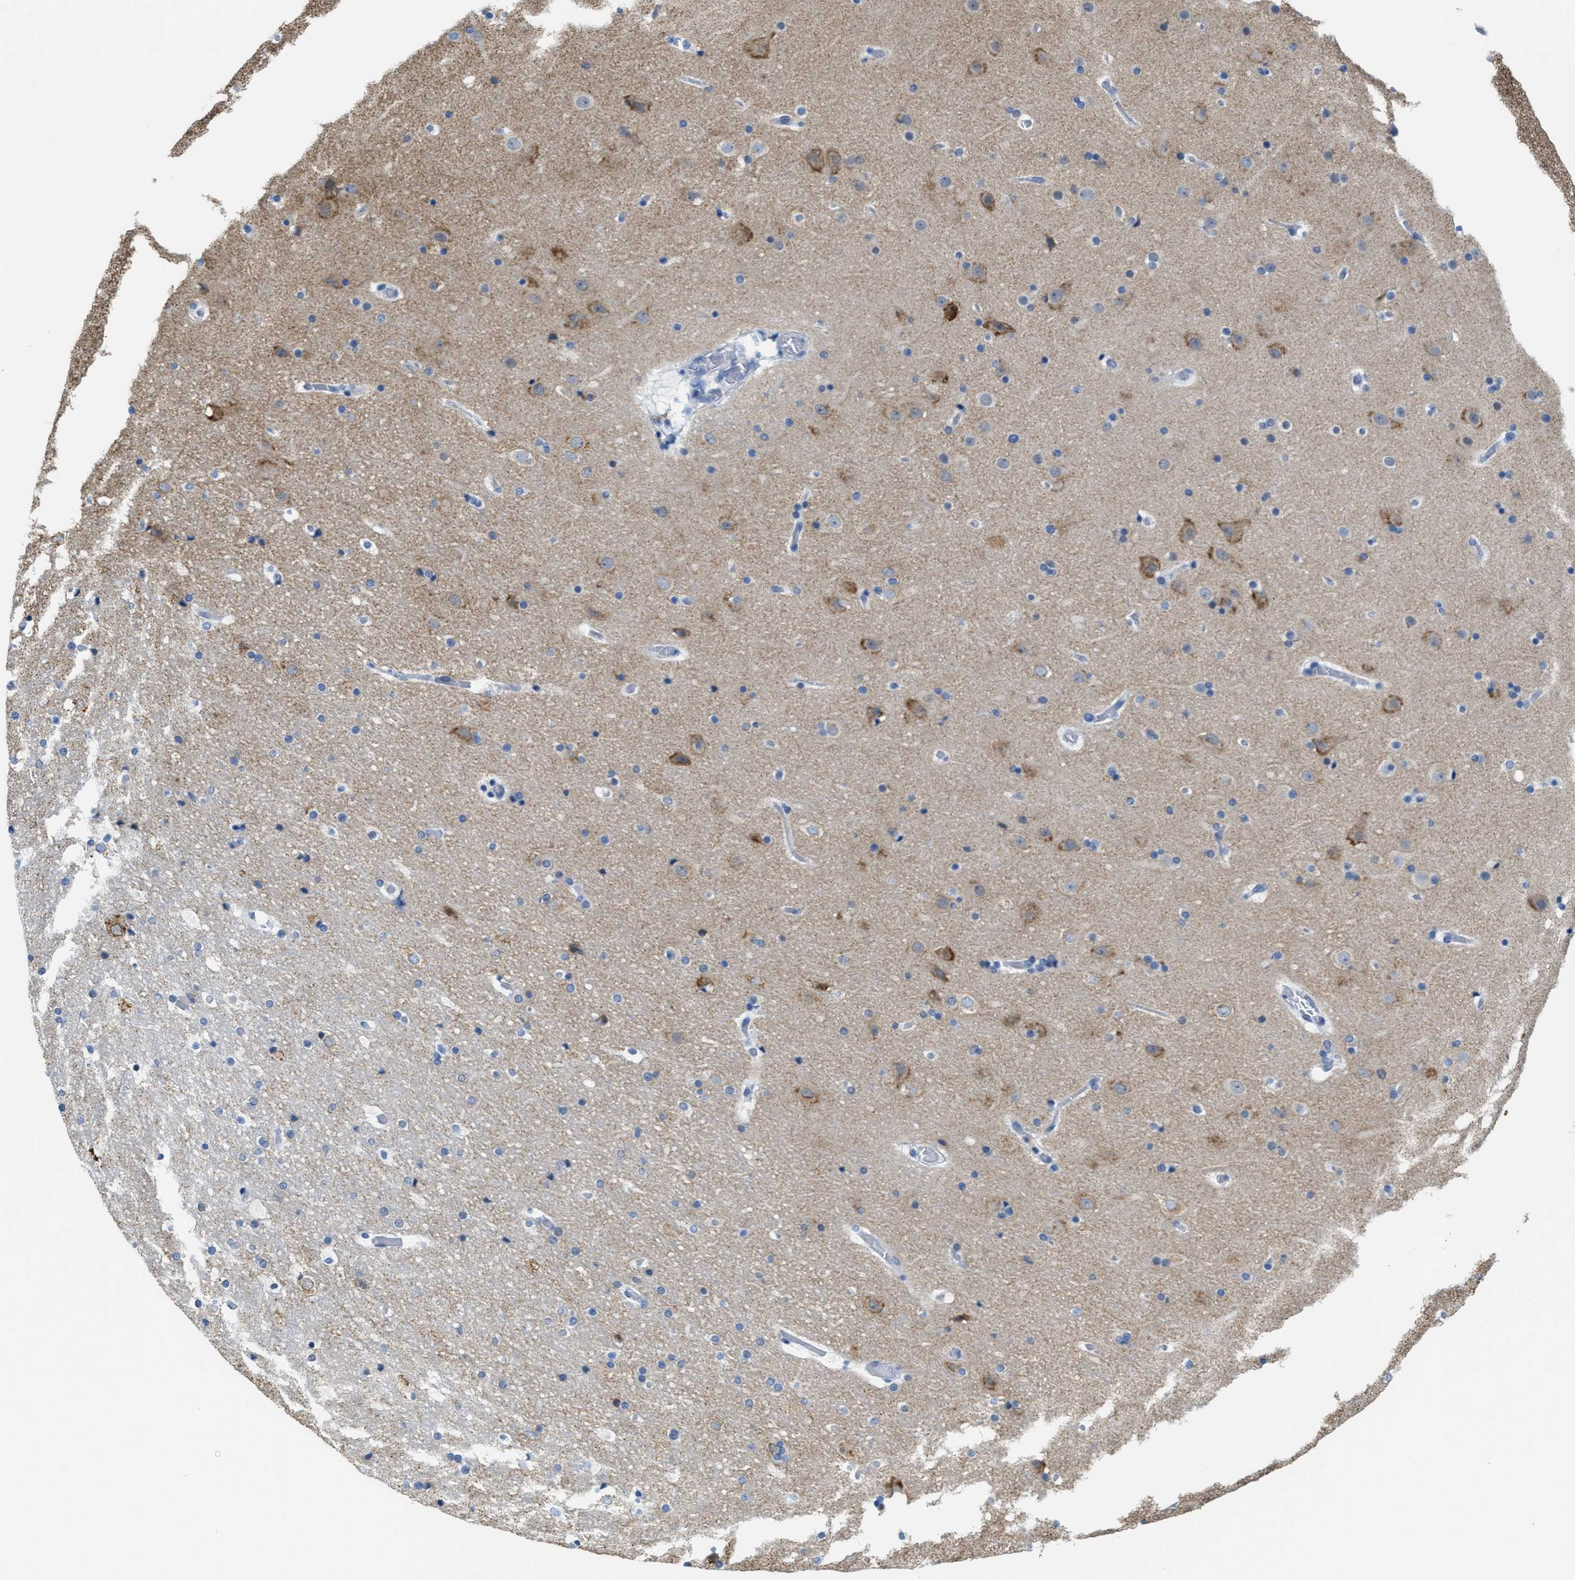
{"staining": {"intensity": "negative", "quantity": "none", "location": "none"}, "tissue": "cerebral cortex", "cell_type": "Endothelial cells", "image_type": "normal", "snomed": [{"axis": "morphology", "description": "Normal tissue, NOS"}, {"axis": "topography", "description": "Cerebral cortex"}], "caption": "Immunohistochemistry histopathology image of unremarkable human cerebral cortex stained for a protein (brown), which shows no positivity in endothelial cells. Nuclei are stained in blue.", "gene": "PTDSS1", "patient": {"sex": "male", "age": 57}}